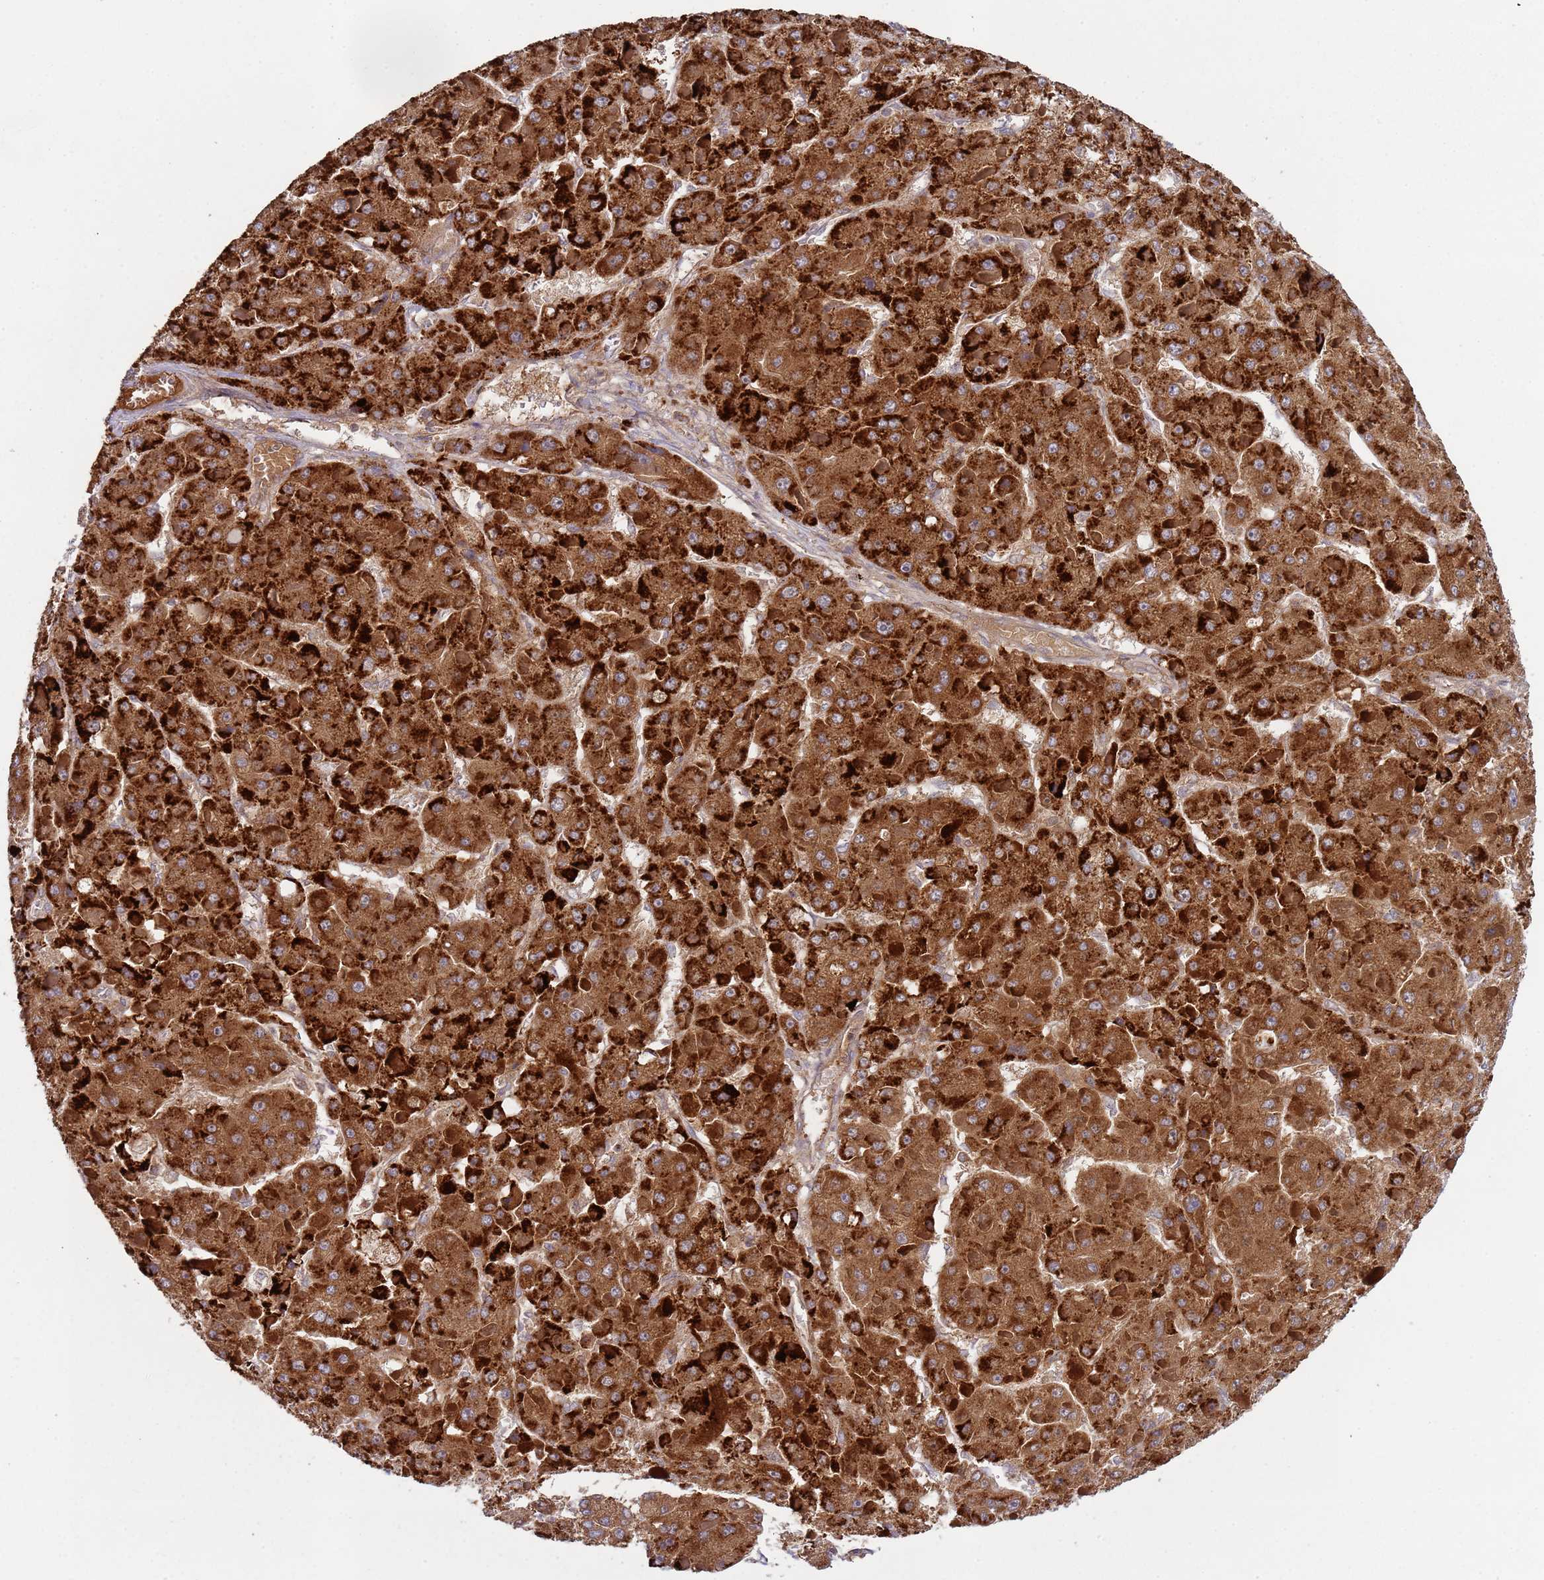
{"staining": {"intensity": "strong", "quantity": ">75%", "location": "cytoplasmic/membranous"}, "tissue": "liver cancer", "cell_type": "Tumor cells", "image_type": "cancer", "snomed": [{"axis": "morphology", "description": "Carcinoma, Hepatocellular, NOS"}, {"axis": "topography", "description": "Liver"}], "caption": "High-magnification brightfield microscopy of hepatocellular carcinoma (liver) stained with DAB (3,3'-diaminobenzidine) (brown) and counterstained with hematoxylin (blue). tumor cells exhibit strong cytoplasmic/membranous positivity is appreciated in about>75% of cells.", "gene": "OR5A2", "patient": {"sex": "female", "age": 73}}